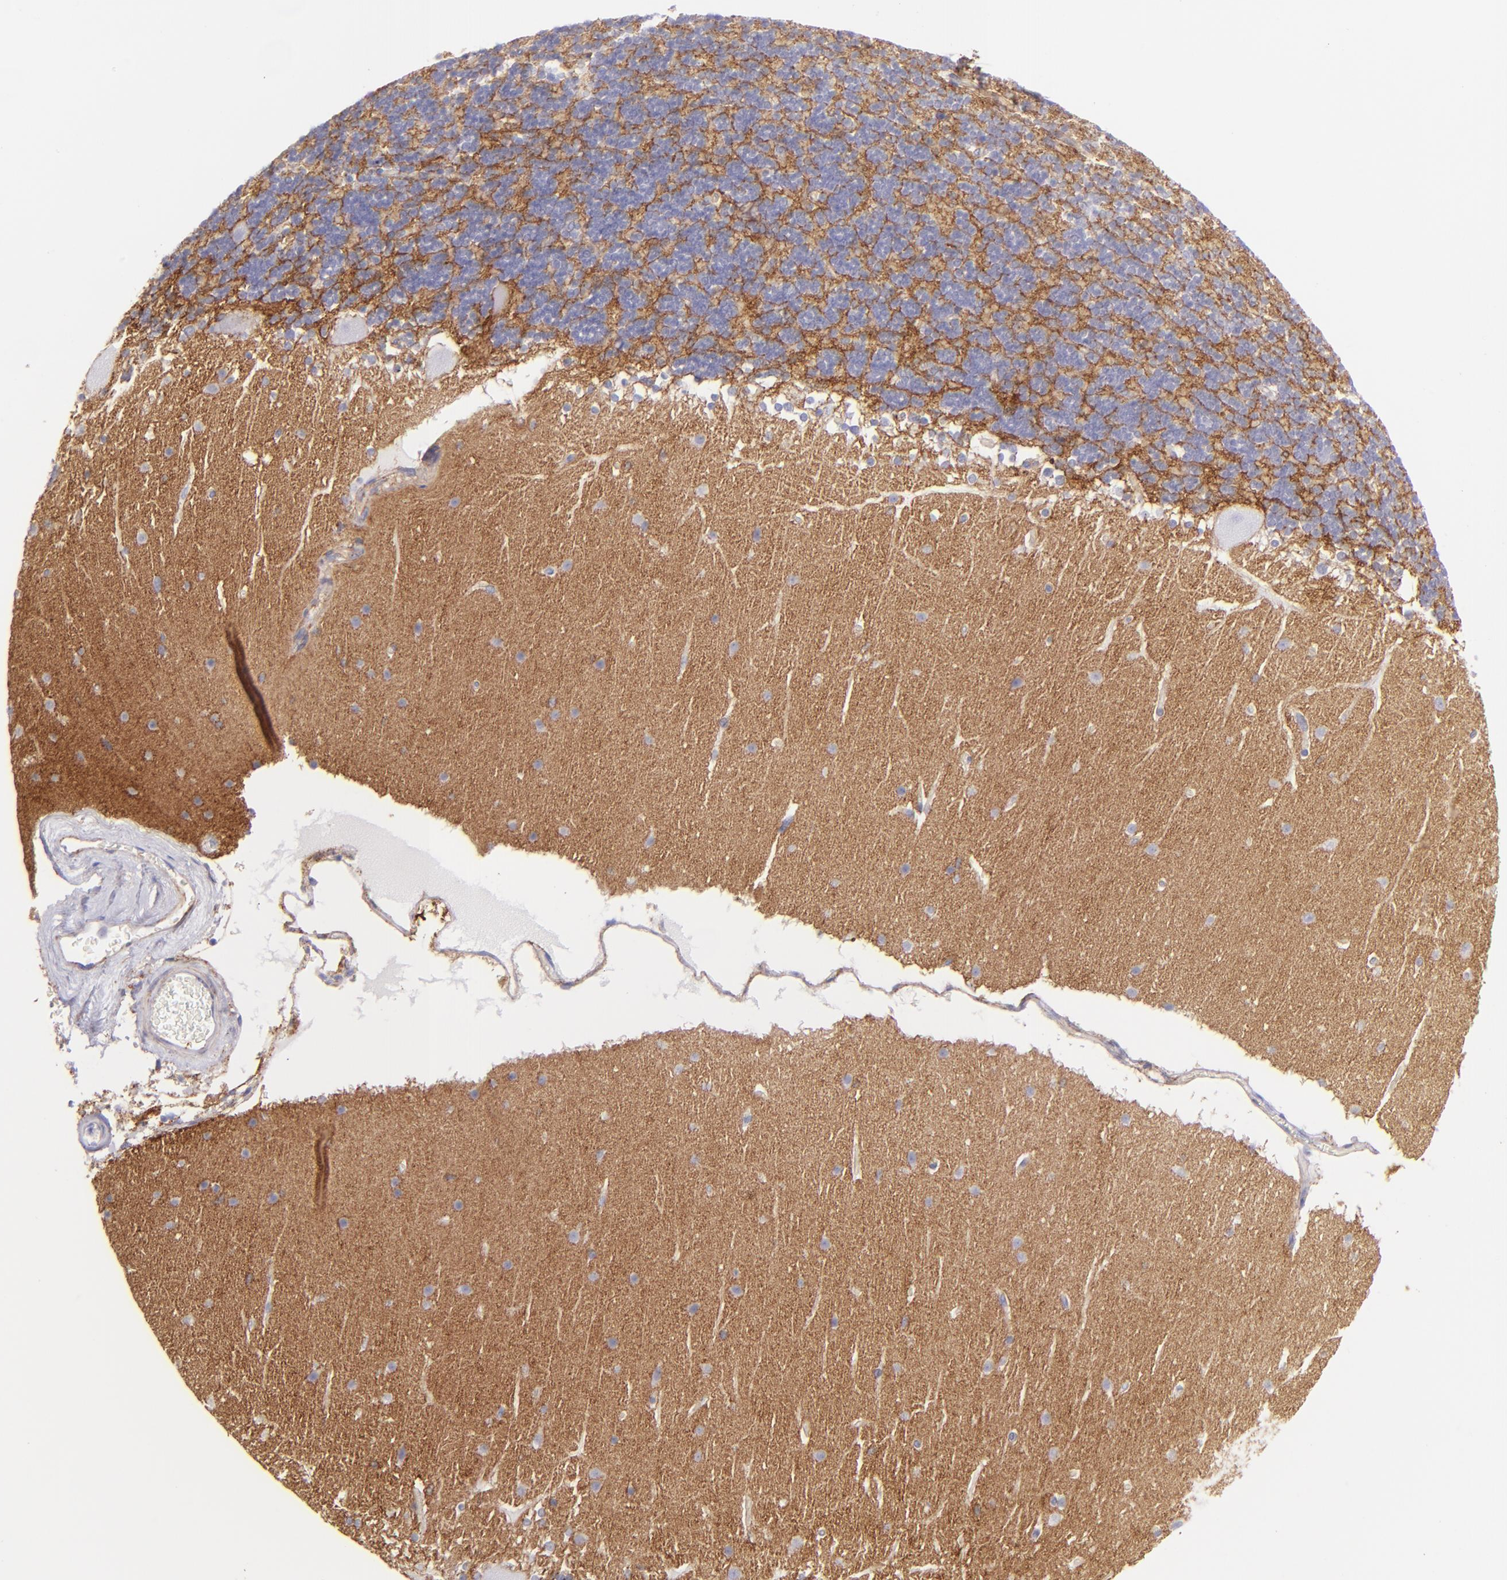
{"staining": {"intensity": "negative", "quantity": "none", "location": "none"}, "tissue": "cerebellum", "cell_type": "Cells in granular layer", "image_type": "normal", "snomed": [{"axis": "morphology", "description": "Normal tissue, NOS"}, {"axis": "topography", "description": "Cerebellum"}], "caption": "High power microscopy image of an immunohistochemistry (IHC) histopathology image of benign cerebellum, revealing no significant positivity in cells in granular layer. (Brightfield microscopy of DAB immunohistochemistry (IHC) at high magnification).", "gene": "CD81", "patient": {"sex": "female", "age": 19}}